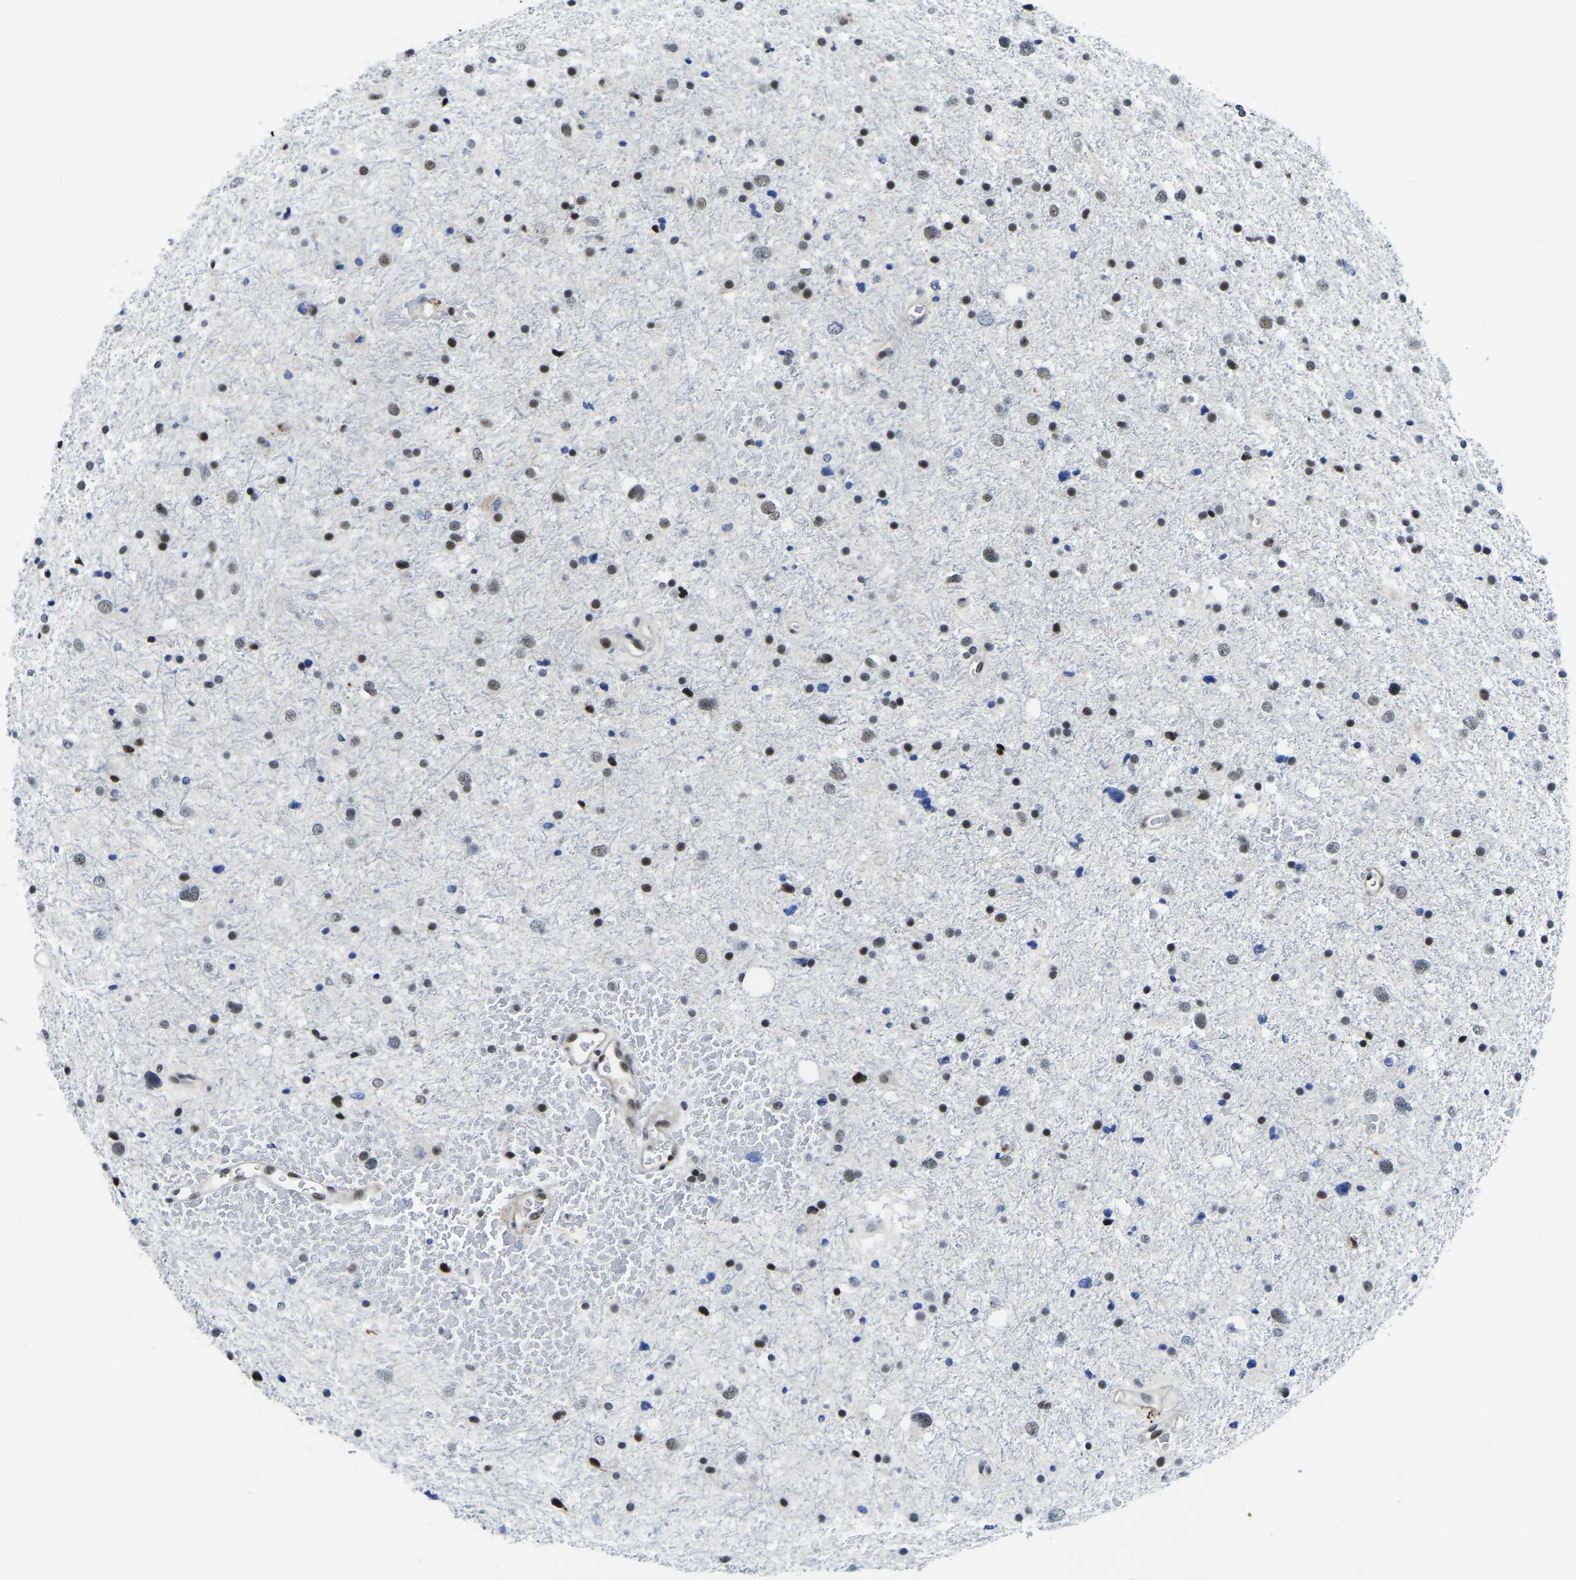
{"staining": {"intensity": "weak", "quantity": "<25%", "location": "nuclear"}, "tissue": "glioma", "cell_type": "Tumor cells", "image_type": "cancer", "snomed": [{"axis": "morphology", "description": "Glioma, malignant, Low grade"}, {"axis": "topography", "description": "Brain"}], "caption": "There is no significant expression in tumor cells of glioma.", "gene": "POLDIP3", "patient": {"sex": "female", "age": 37}}